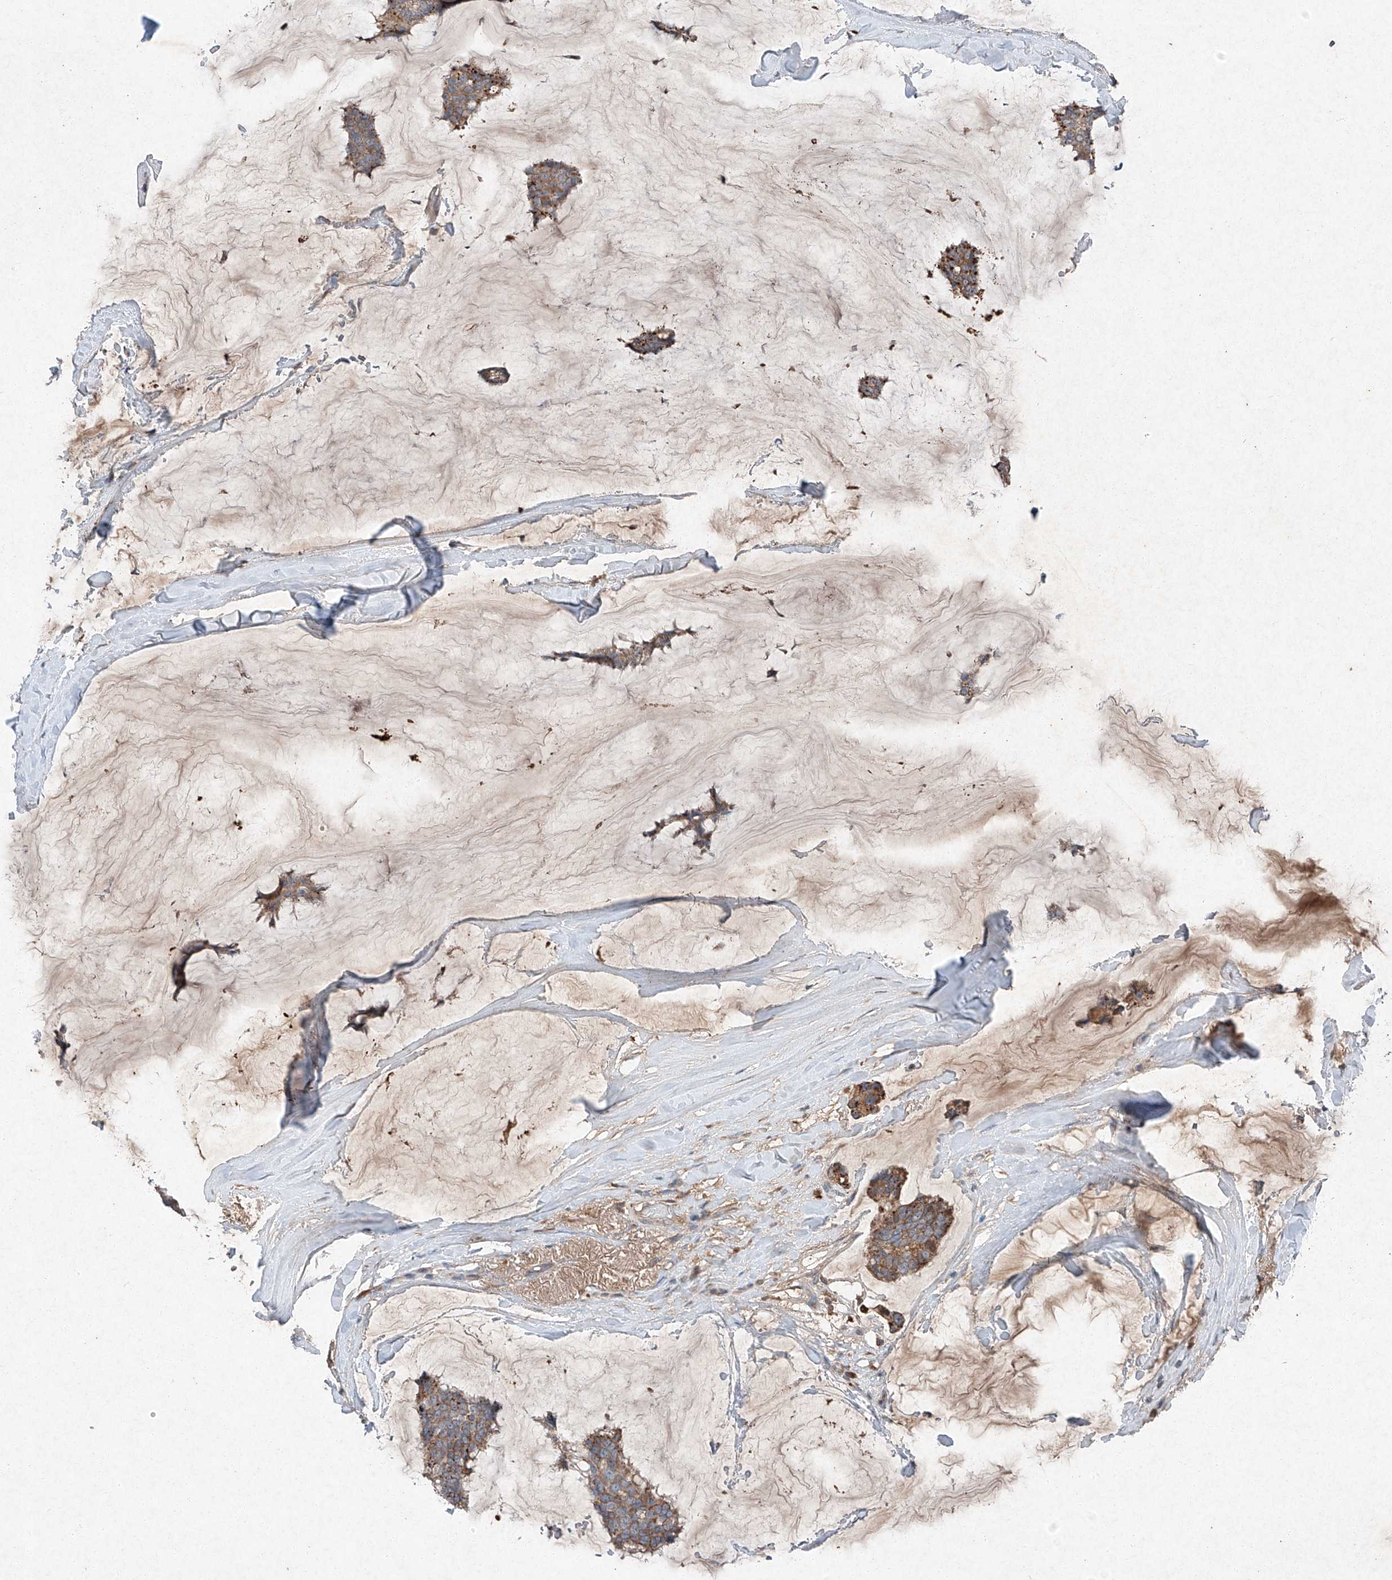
{"staining": {"intensity": "moderate", "quantity": ">75%", "location": "cytoplasmic/membranous"}, "tissue": "breast cancer", "cell_type": "Tumor cells", "image_type": "cancer", "snomed": [{"axis": "morphology", "description": "Duct carcinoma"}, {"axis": "topography", "description": "Breast"}], "caption": "This histopathology image displays immunohistochemistry staining of human breast cancer (invasive ductal carcinoma), with medium moderate cytoplasmic/membranous expression in approximately >75% of tumor cells.", "gene": "RUSC1", "patient": {"sex": "female", "age": 93}}